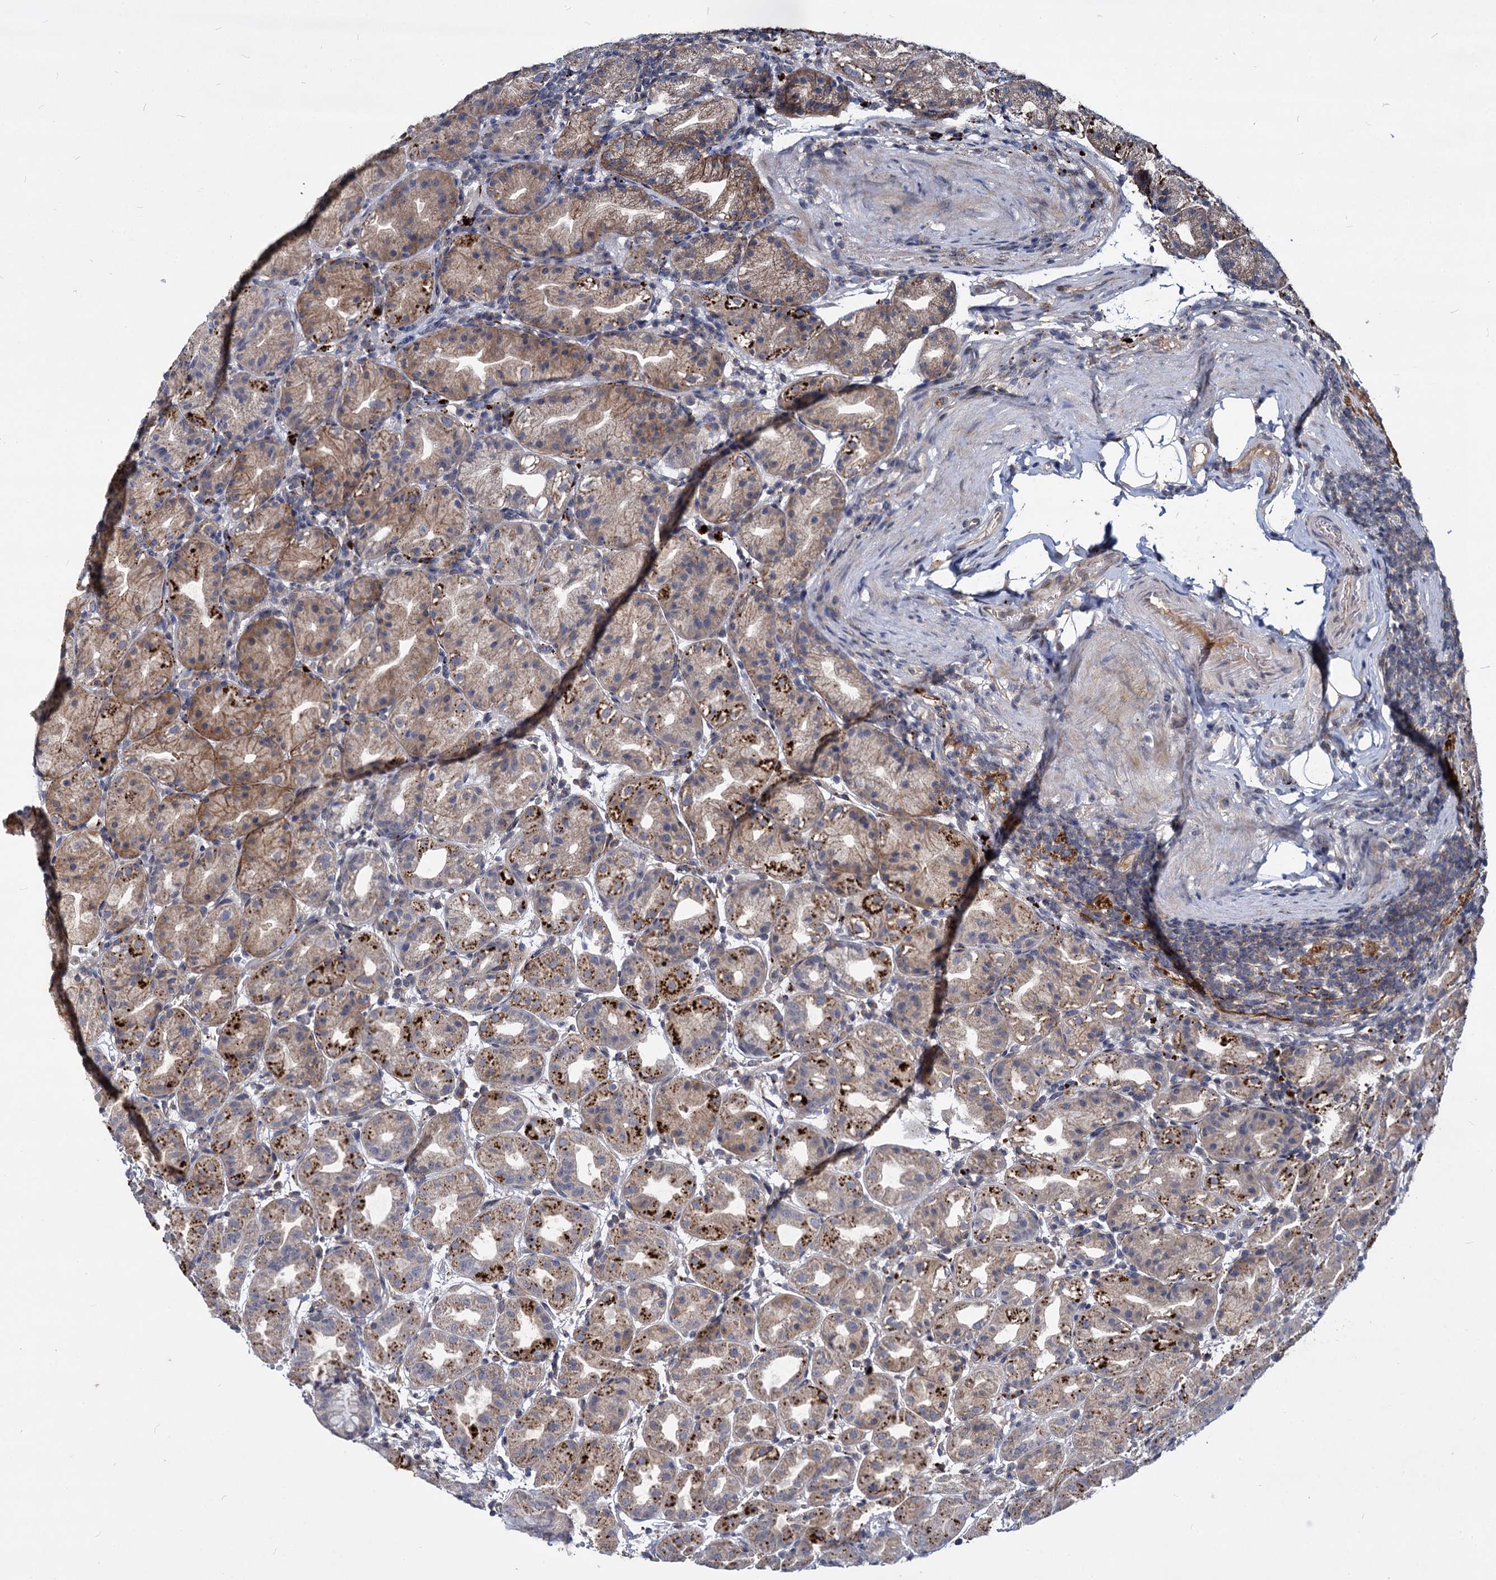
{"staining": {"intensity": "strong", "quantity": "<25%", "location": "cytoplasmic/membranous"}, "tissue": "stomach", "cell_type": "Glandular cells", "image_type": "normal", "snomed": [{"axis": "morphology", "description": "Normal tissue, NOS"}, {"axis": "topography", "description": "Stomach"}], "caption": "Brown immunohistochemical staining in normal human stomach reveals strong cytoplasmic/membranous expression in about <25% of glandular cells.", "gene": "C11orf86", "patient": {"sex": "female", "age": 79}}